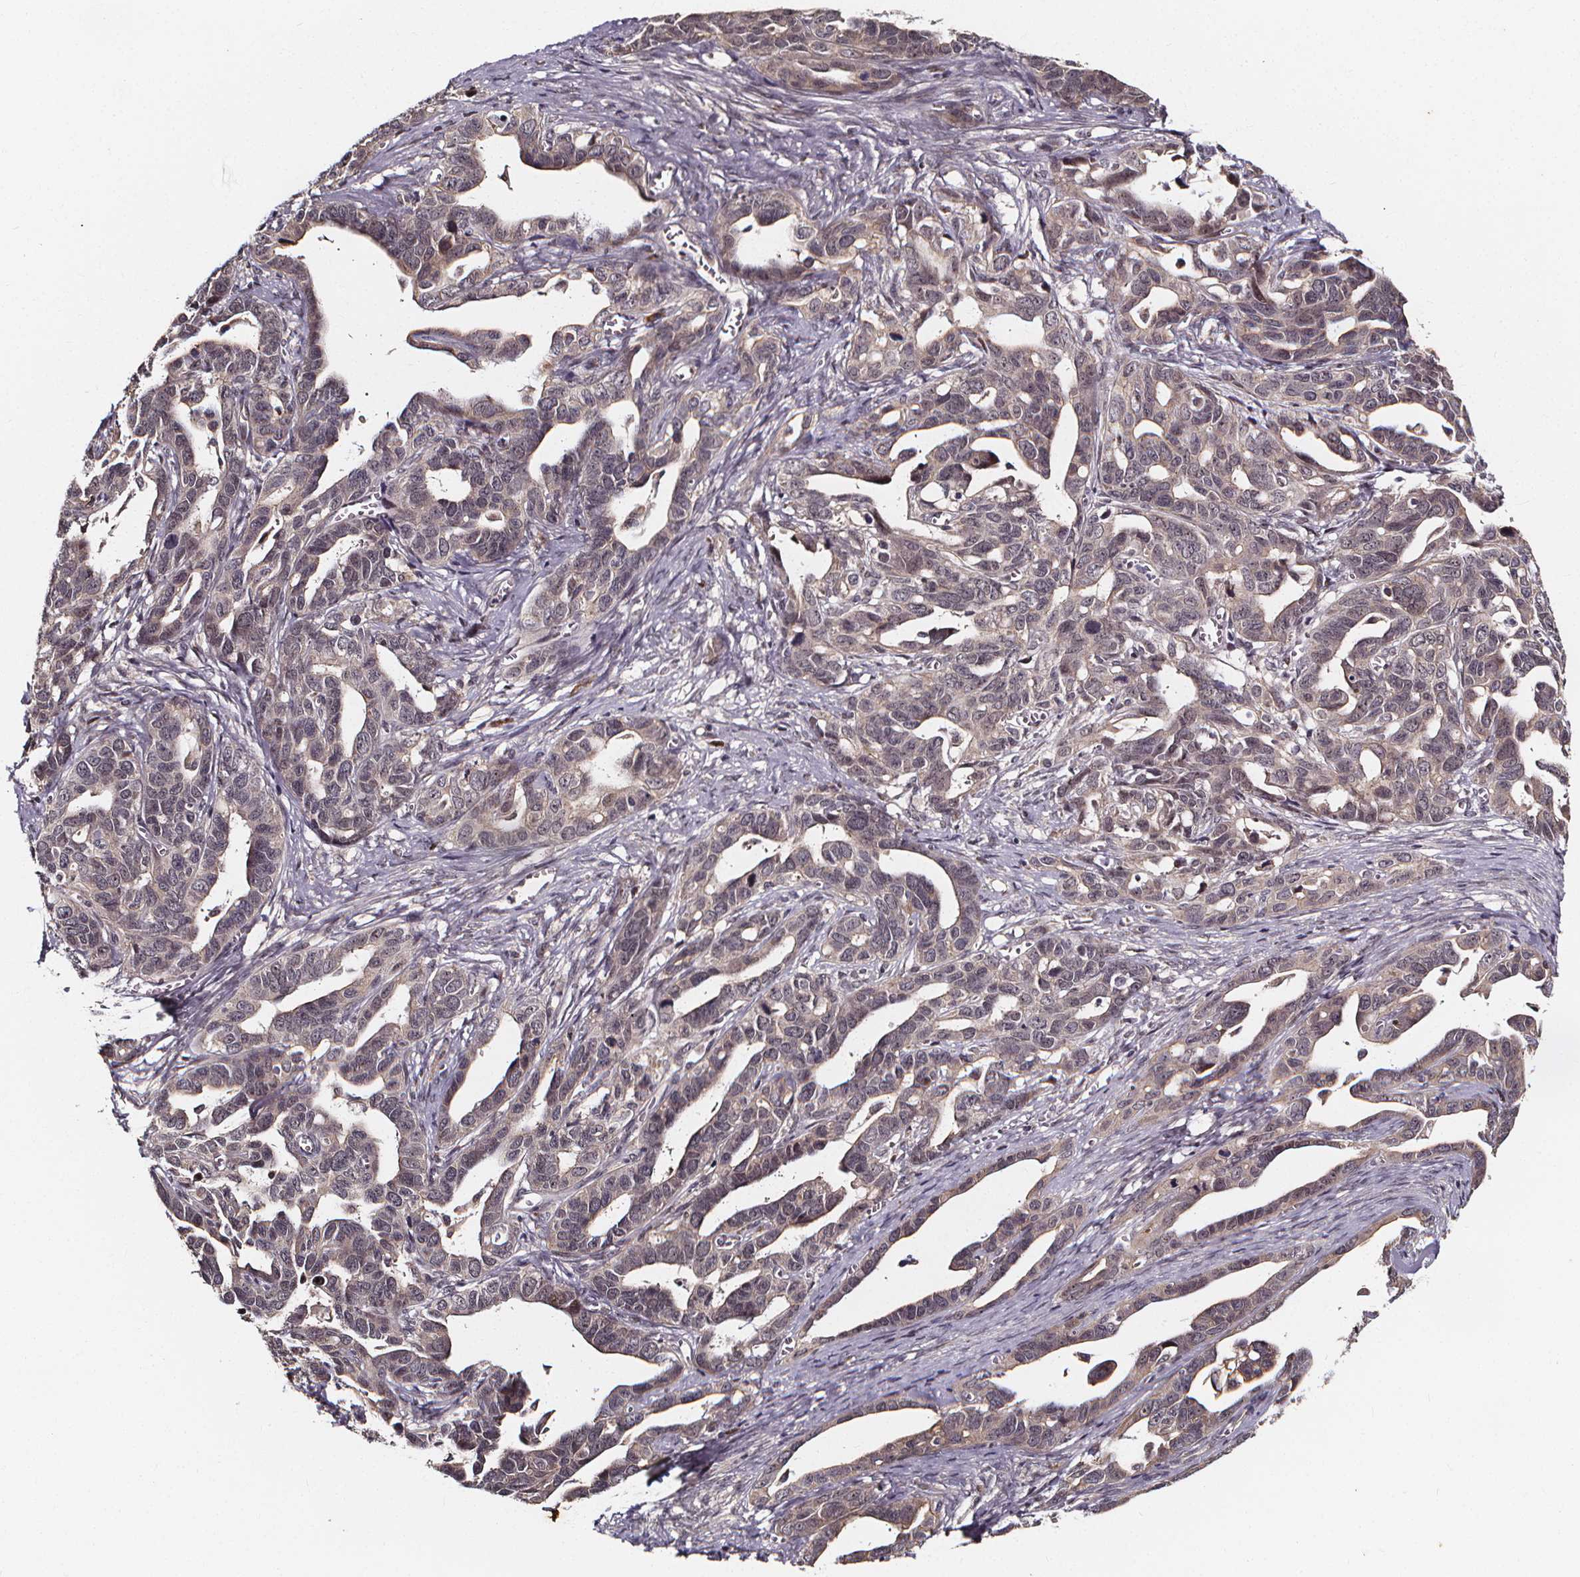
{"staining": {"intensity": "negative", "quantity": "none", "location": "none"}, "tissue": "ovarian cancer", "cell_type": "Tumor cells", "image_type": "cancer", "snomed": [{"axis": "morphology", "description": "Cystadenocarcinoma, serous, NOS"}, {"axis": "topography", "description": "Ovary"}], "caption": "Immunohistochemistry of ovarian serous cystadenocarcinoma exhibits no expression in tumor cells. The staining is performed using DAB brown chromogen with nuclei counter-stained in using hematoxylin.", "gene": "DDIT3", "patient": {"sex": "female", "age": 69}}